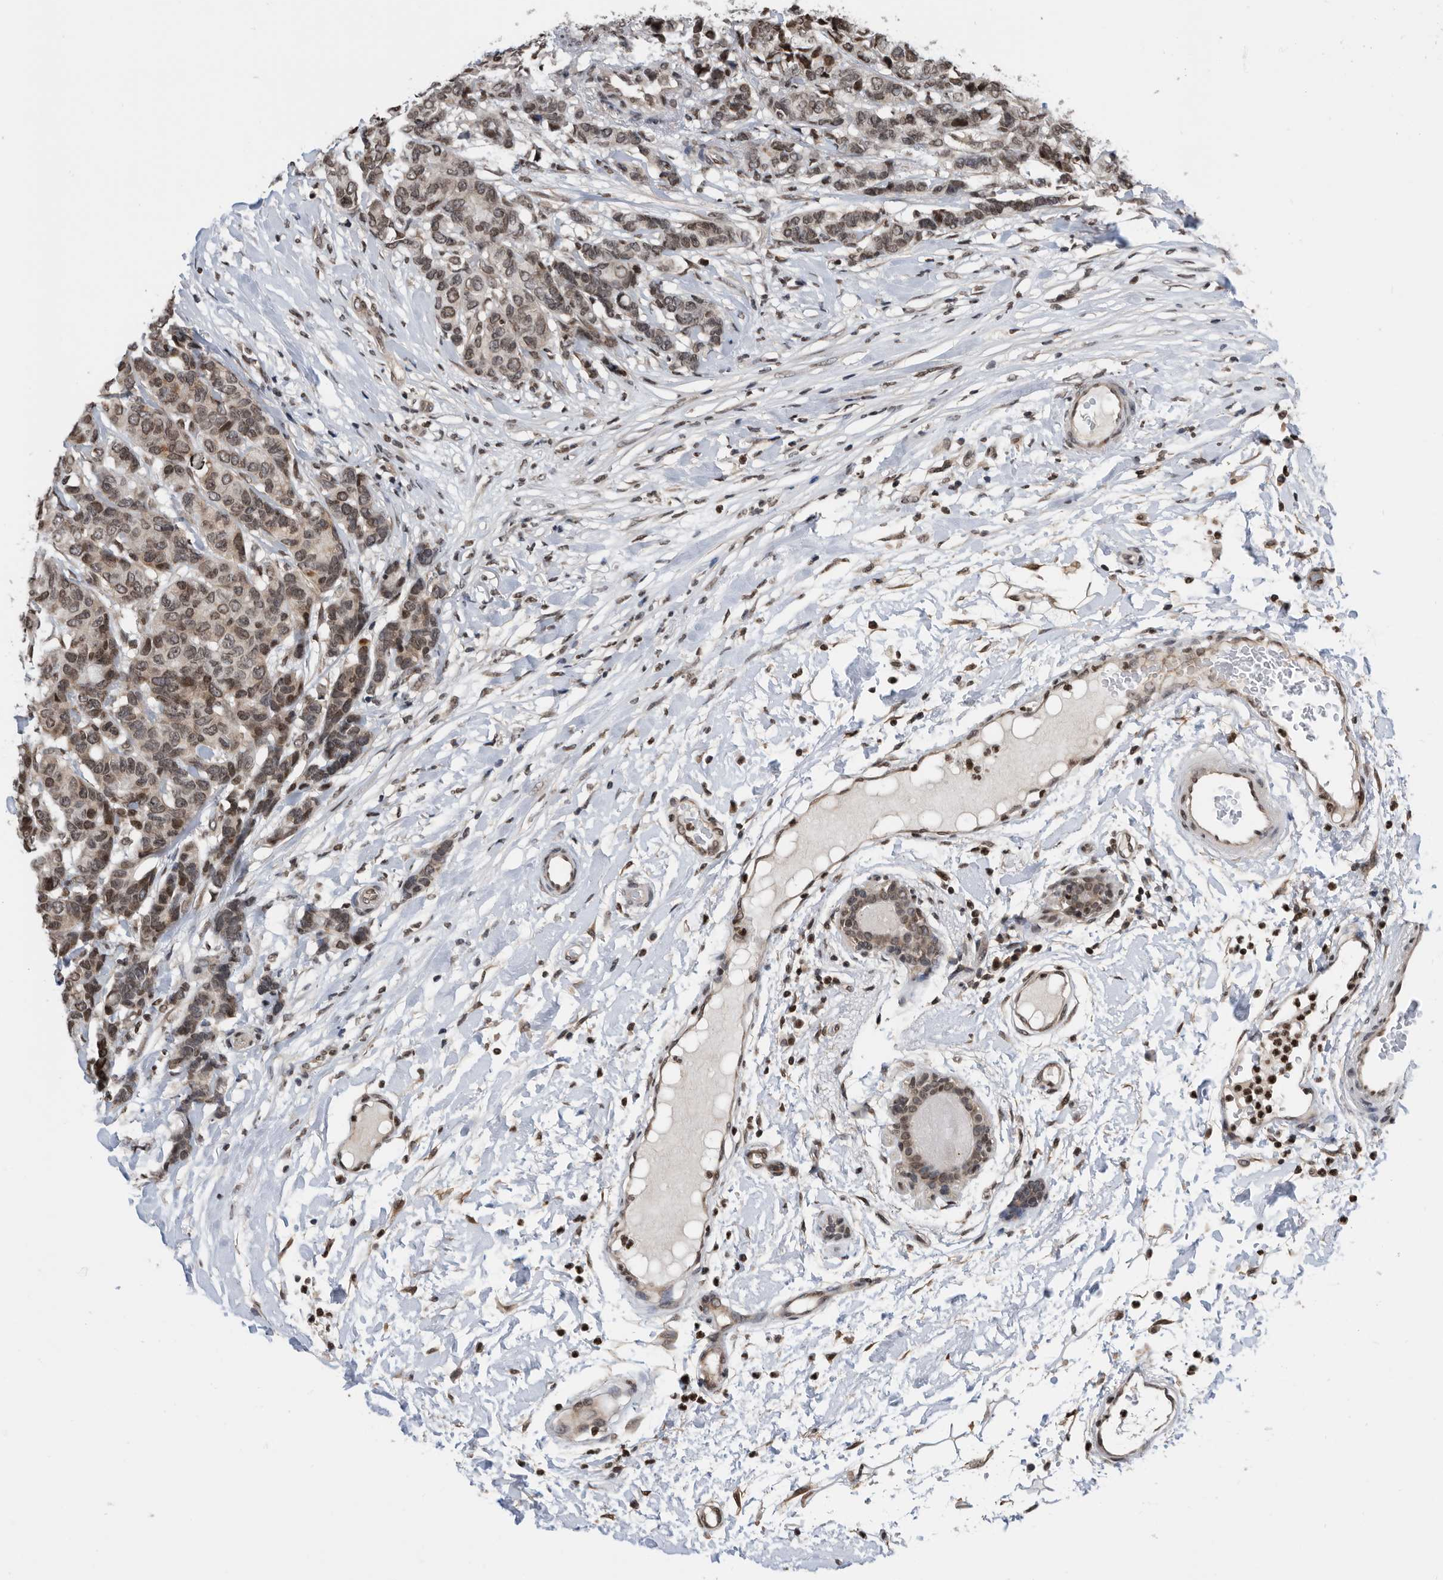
{"staining": {"intensity": "moderate", "quantity": ">75%", "location": "nuclear"}, "tissue": "breast cancer", "cell_type": "Tumor cells", "image_type": "cancer", "snomed": [{"axis": "morphology", "description": "Duct carcinoma"}, {"axis": "topography", "description": "Breast"}], "caption": "Moderate nuclear expression is appreciated in approximately >75% of tumor cells in breast cancer (invasive ductal carcinoma).", "gene": "SNRNP48", "patient": {"sex": "female", "age": 87}}